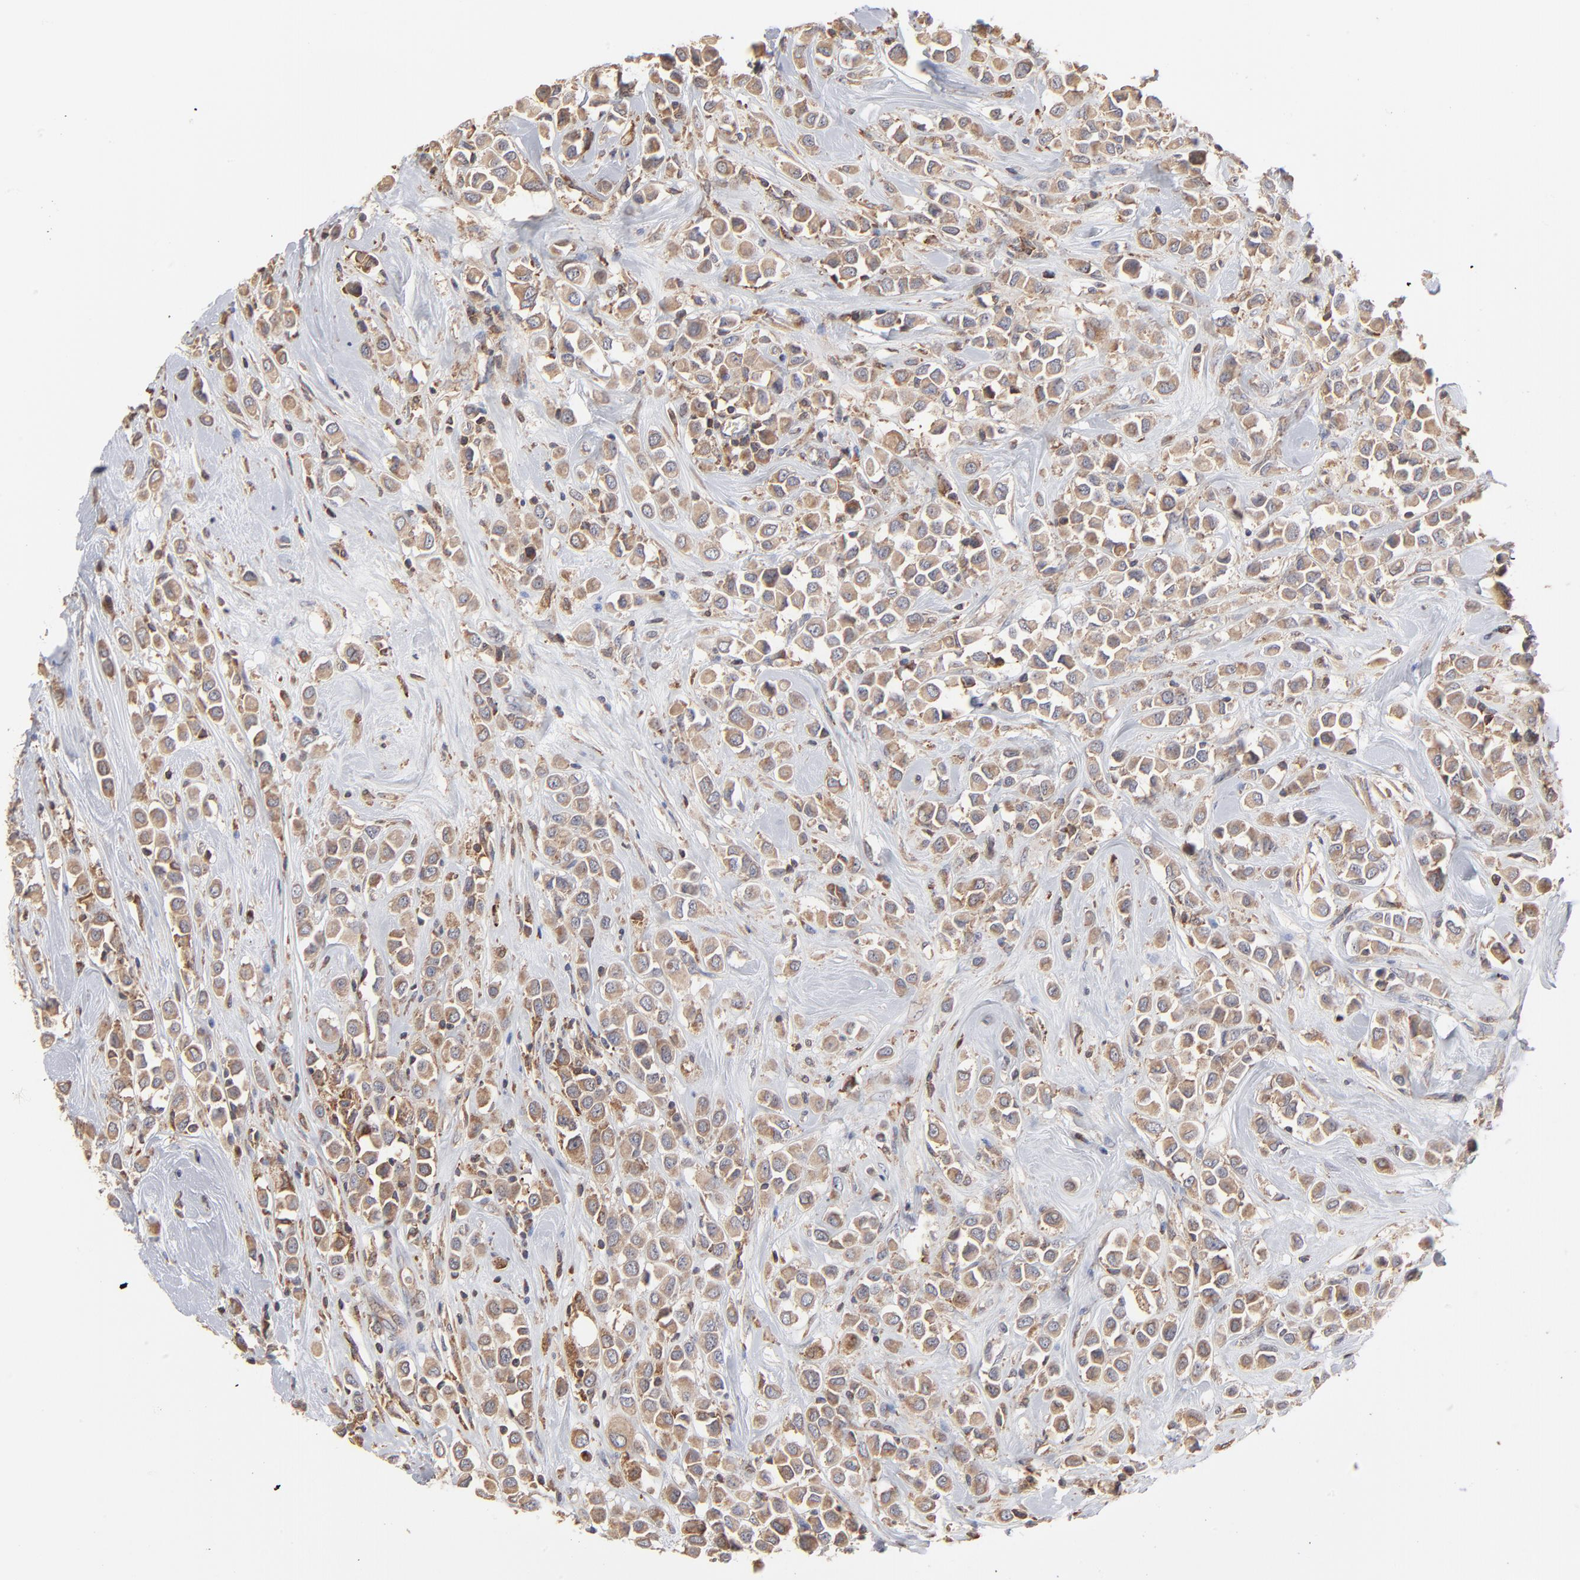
{"staining": {"intensity": "strong", "quantity": ">75%", "location": "cytoplasmic/membranous"}, "tissue": "breast cancer", "cell_type": "Tumor cells", "image_type": "cancer", "snomed": [{"axis": "morphology", "description": "Duct carcinoma"}, {"axis": "topography", "description": "Breast"}], "caption": "The immunohistochemical stain shows strong cytoplasmic/membranous positivity in tumor cells of breast cancer (invasive ductal carcinoma) tissue. (Stains: DAB in brown, nuclei in blue, Microscopy: brightfield microscopy at high magnification).", "gene": "RNF213", "patient": {"sex": "female", "age": 61}}